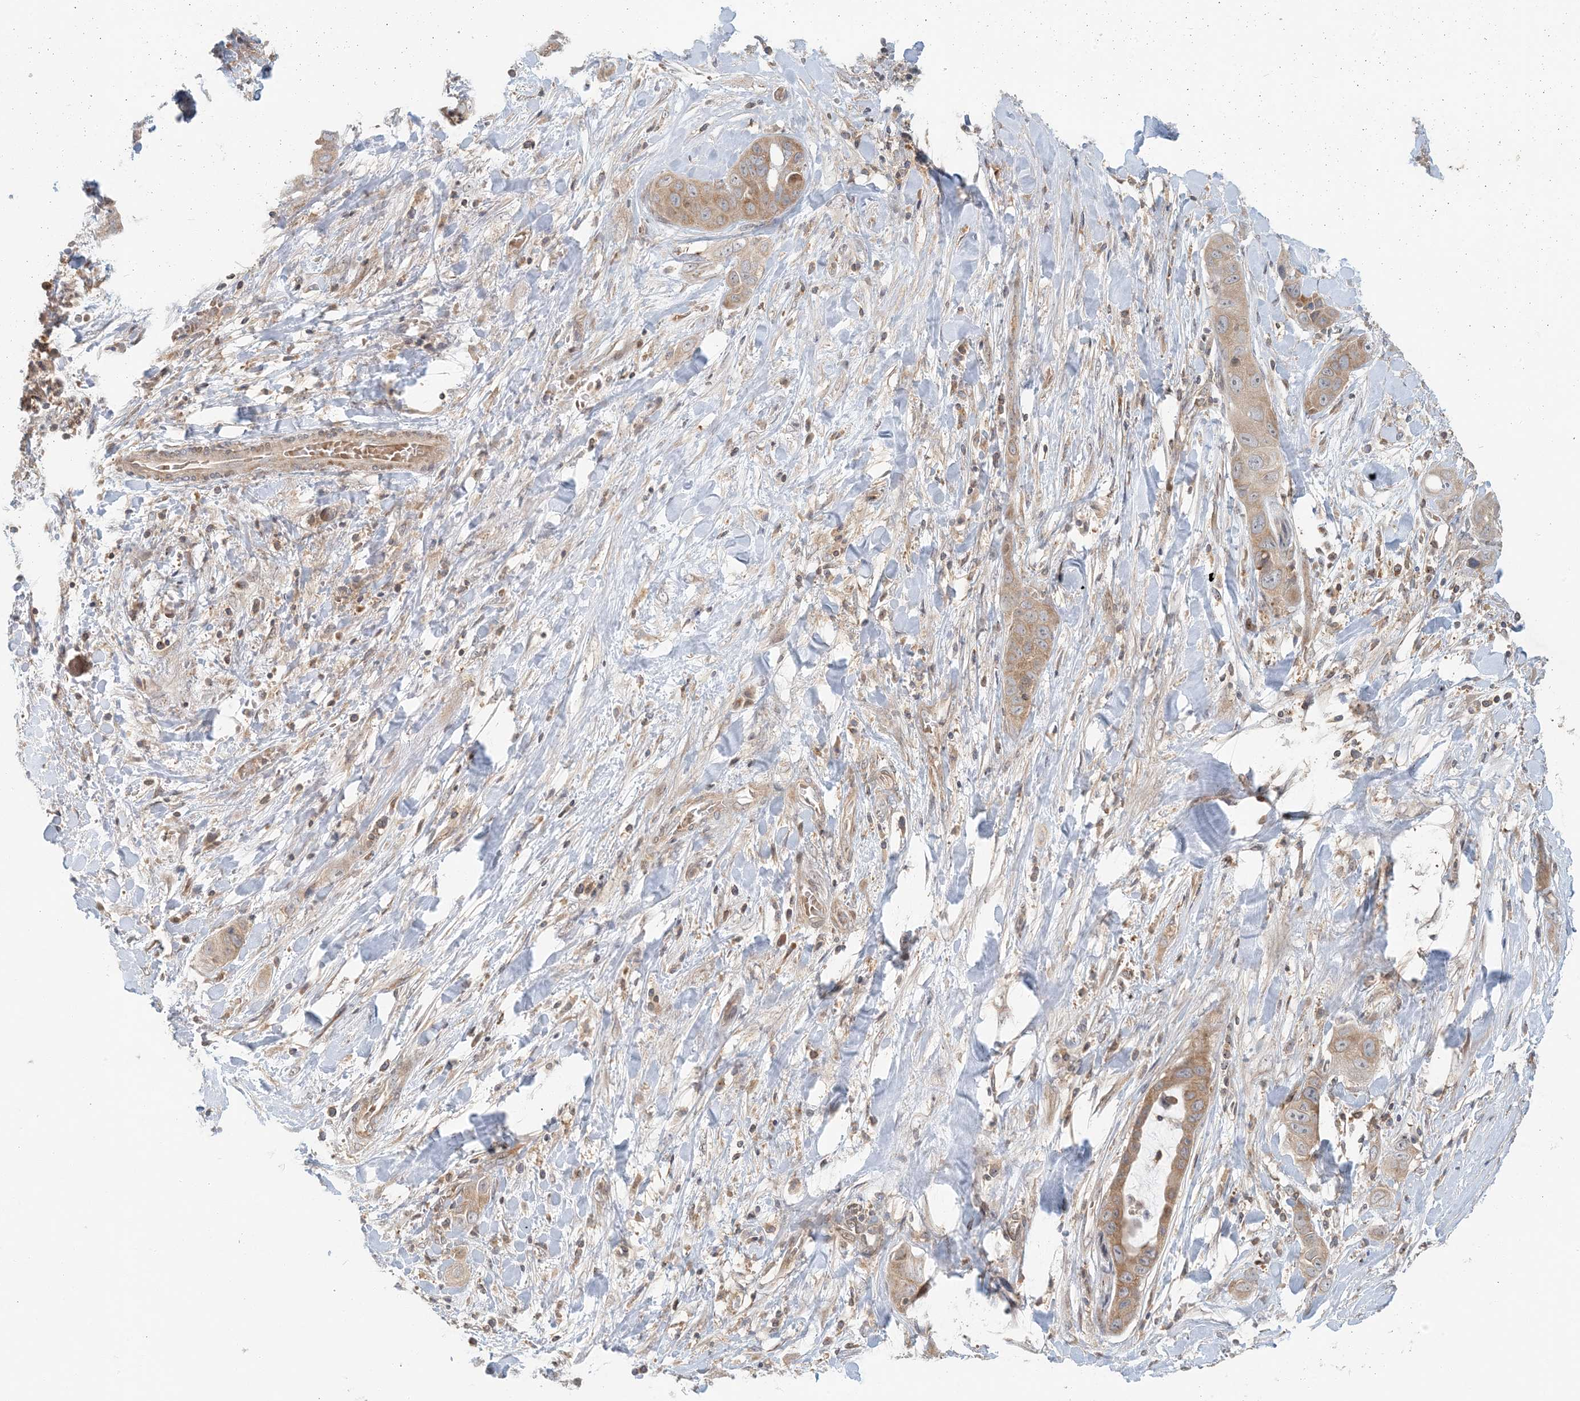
{"staining": {"intensity": "moderate", "quantity": ">75%", "location": "cytoplasmic/membranous"}, "tissue": "liver cancer", "cell_type": "Tumor cells", "image_type": "cancer", "snomed": [{"axis": "morphology", "description": "Cholangiocarcinoma"}, {"axis": "topography", "description": "Liver"}], "caption": "Liver cancer stained for a protein reveals moderate cytoplasmic/membranous positivity in tumor cells.", "gene": "ATP13A2", "patient": {"sex": "female", "age": 52}}